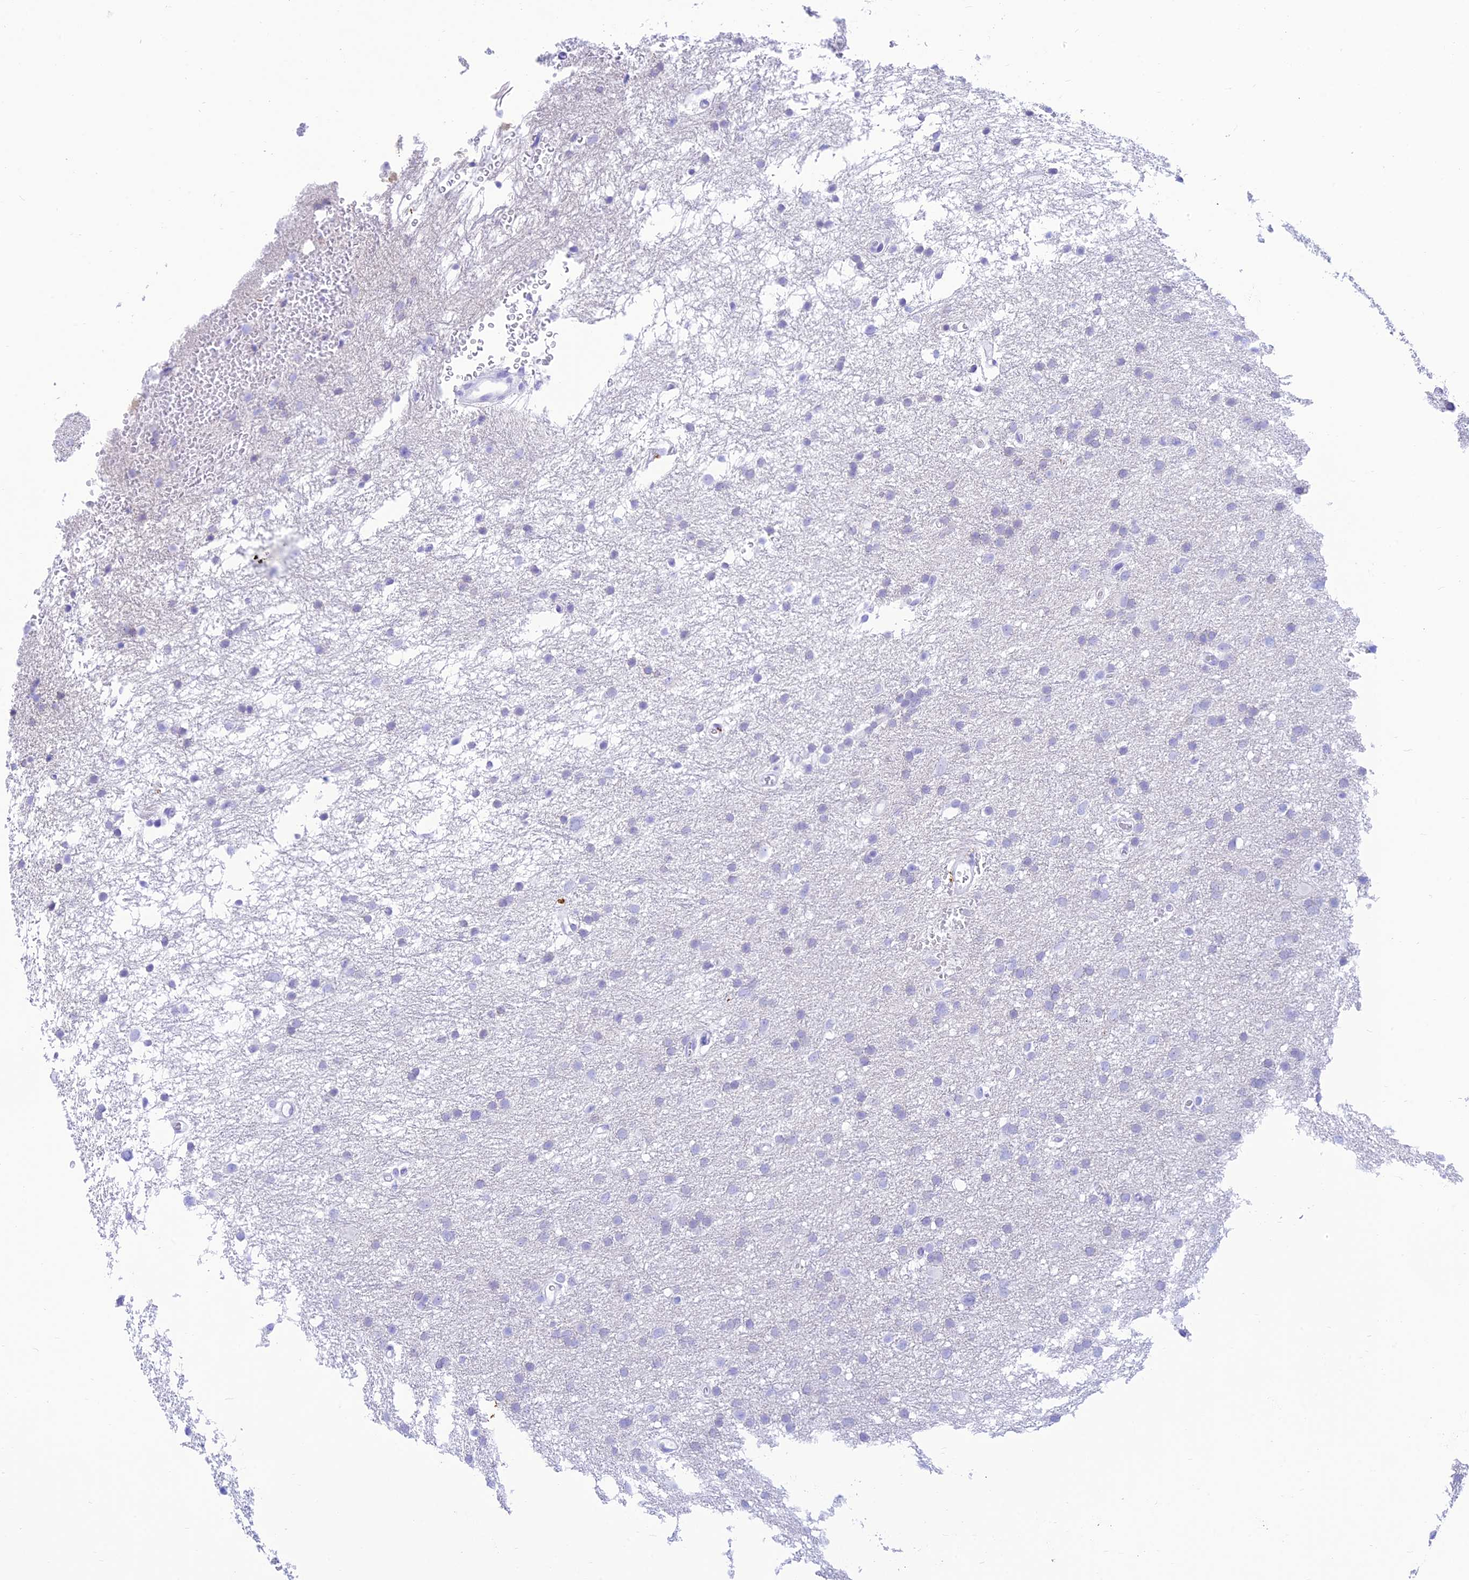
{"staining": {"intensity": "negative", "quantity": "none", "location": "none"}, "tissue": "glioma", "cell_type": "Tumor cells", "image_type": "cancer", "snomed": [{"axis": "morphology", "description": "Glioma, malignant, High grade"}, {"axis": "topography", "description": "Cerebral cortex"}], "caption": "A high-resolution image shows immunohistochemistry staining of glioma, which reveals no significant positivity in tumor cells.", "gene": "PRNP", "patient": {"sex": "female", "age": 36}}